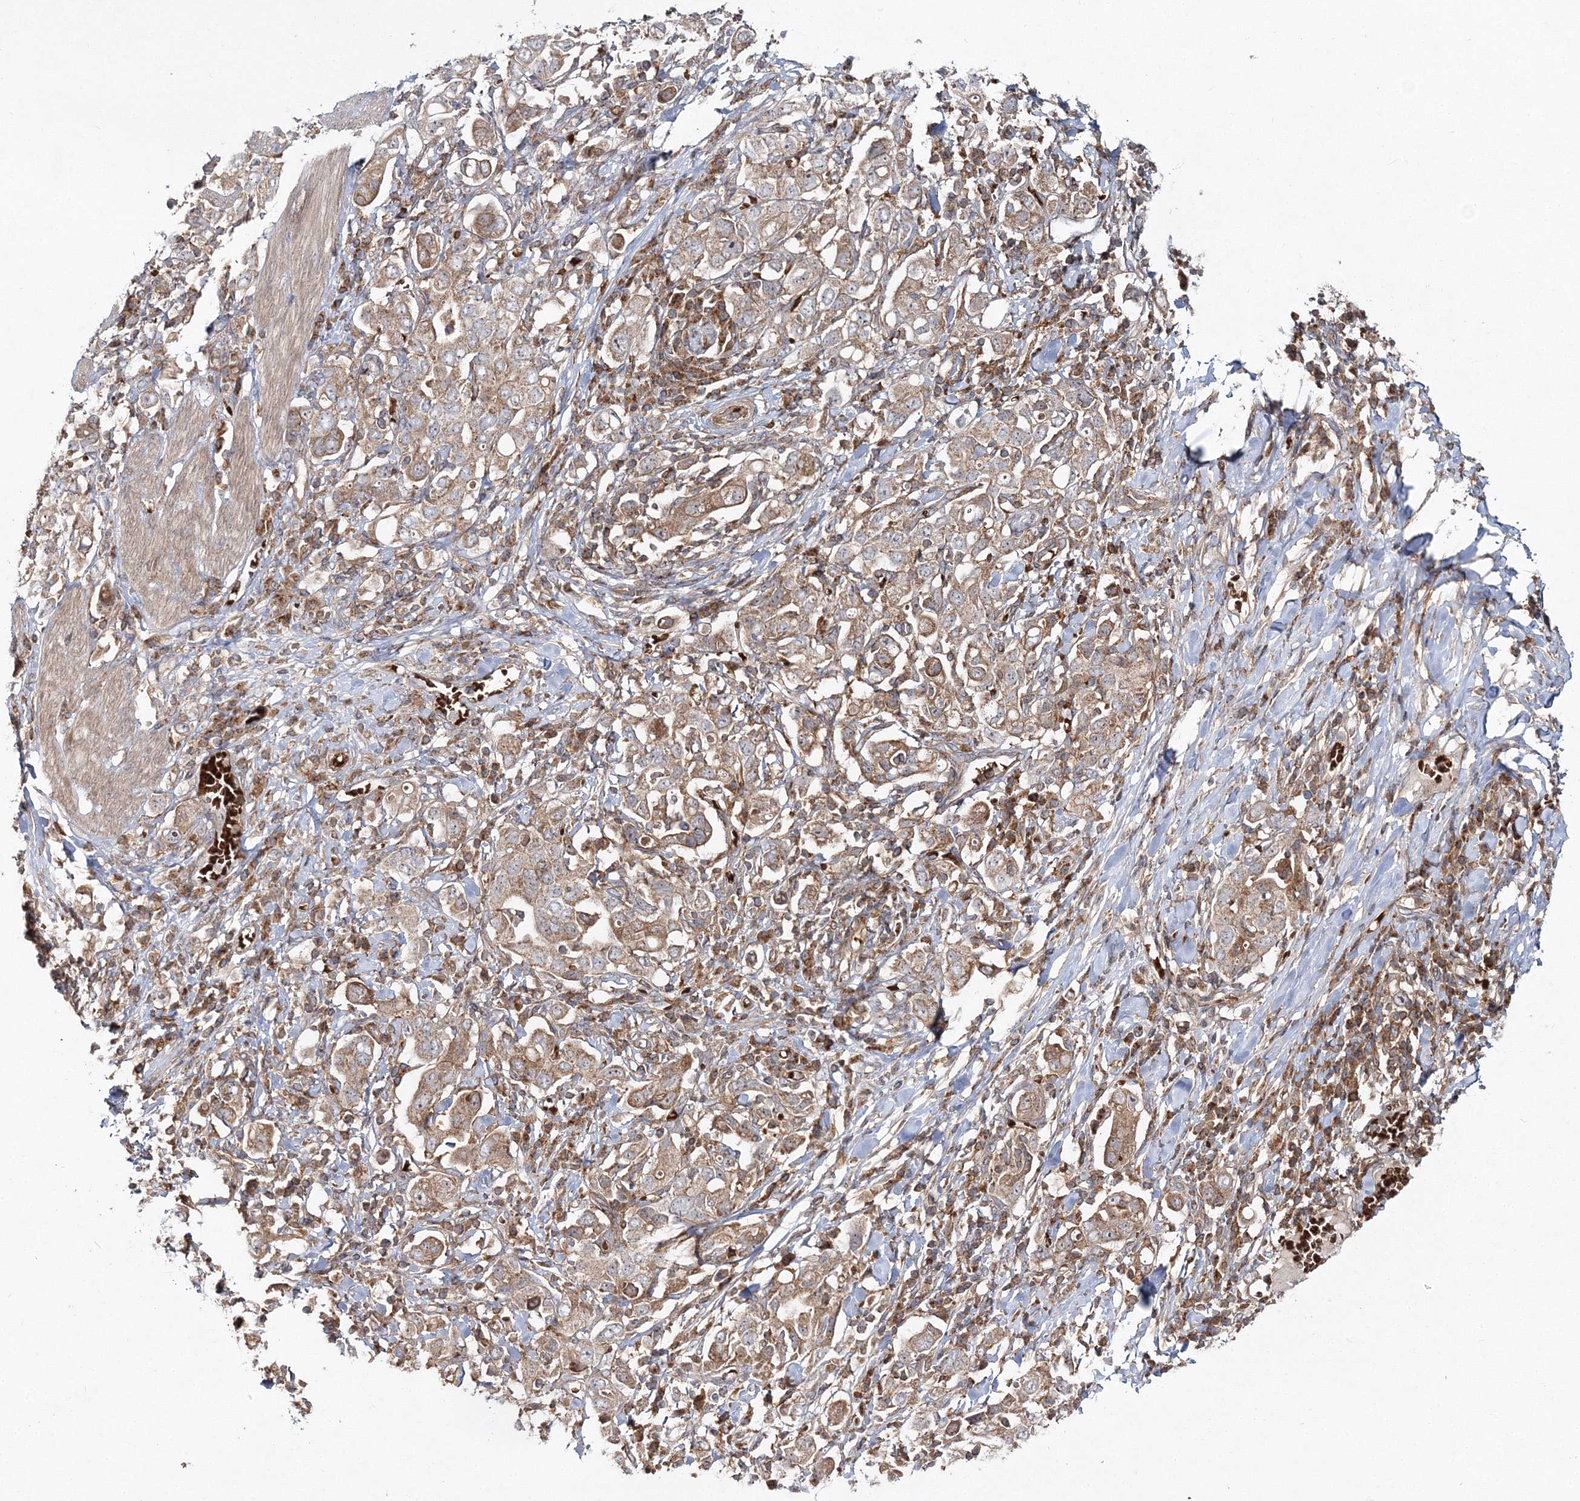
{"staining": {"intensity": "moderate", "quantity": ">75%", "location": "cytoplasmic/membranous"}, "tissue": "stomach cancer", "cell_type": "Tumor cells", "image_type": "cancer", "snomed": [{"axis": "morphology", "description": "Adenocarcinoma, NOS"}, {"axis": "topography", "description": "Stomach, upper"}], "caption": "A photomicrograph of human stomach cancer stained for a protein displays moderate cytoplasmic/membranous brown staining in tumor cells.", "gene": "PCBD2", "patient": {"sex": "male", "age": 62}}